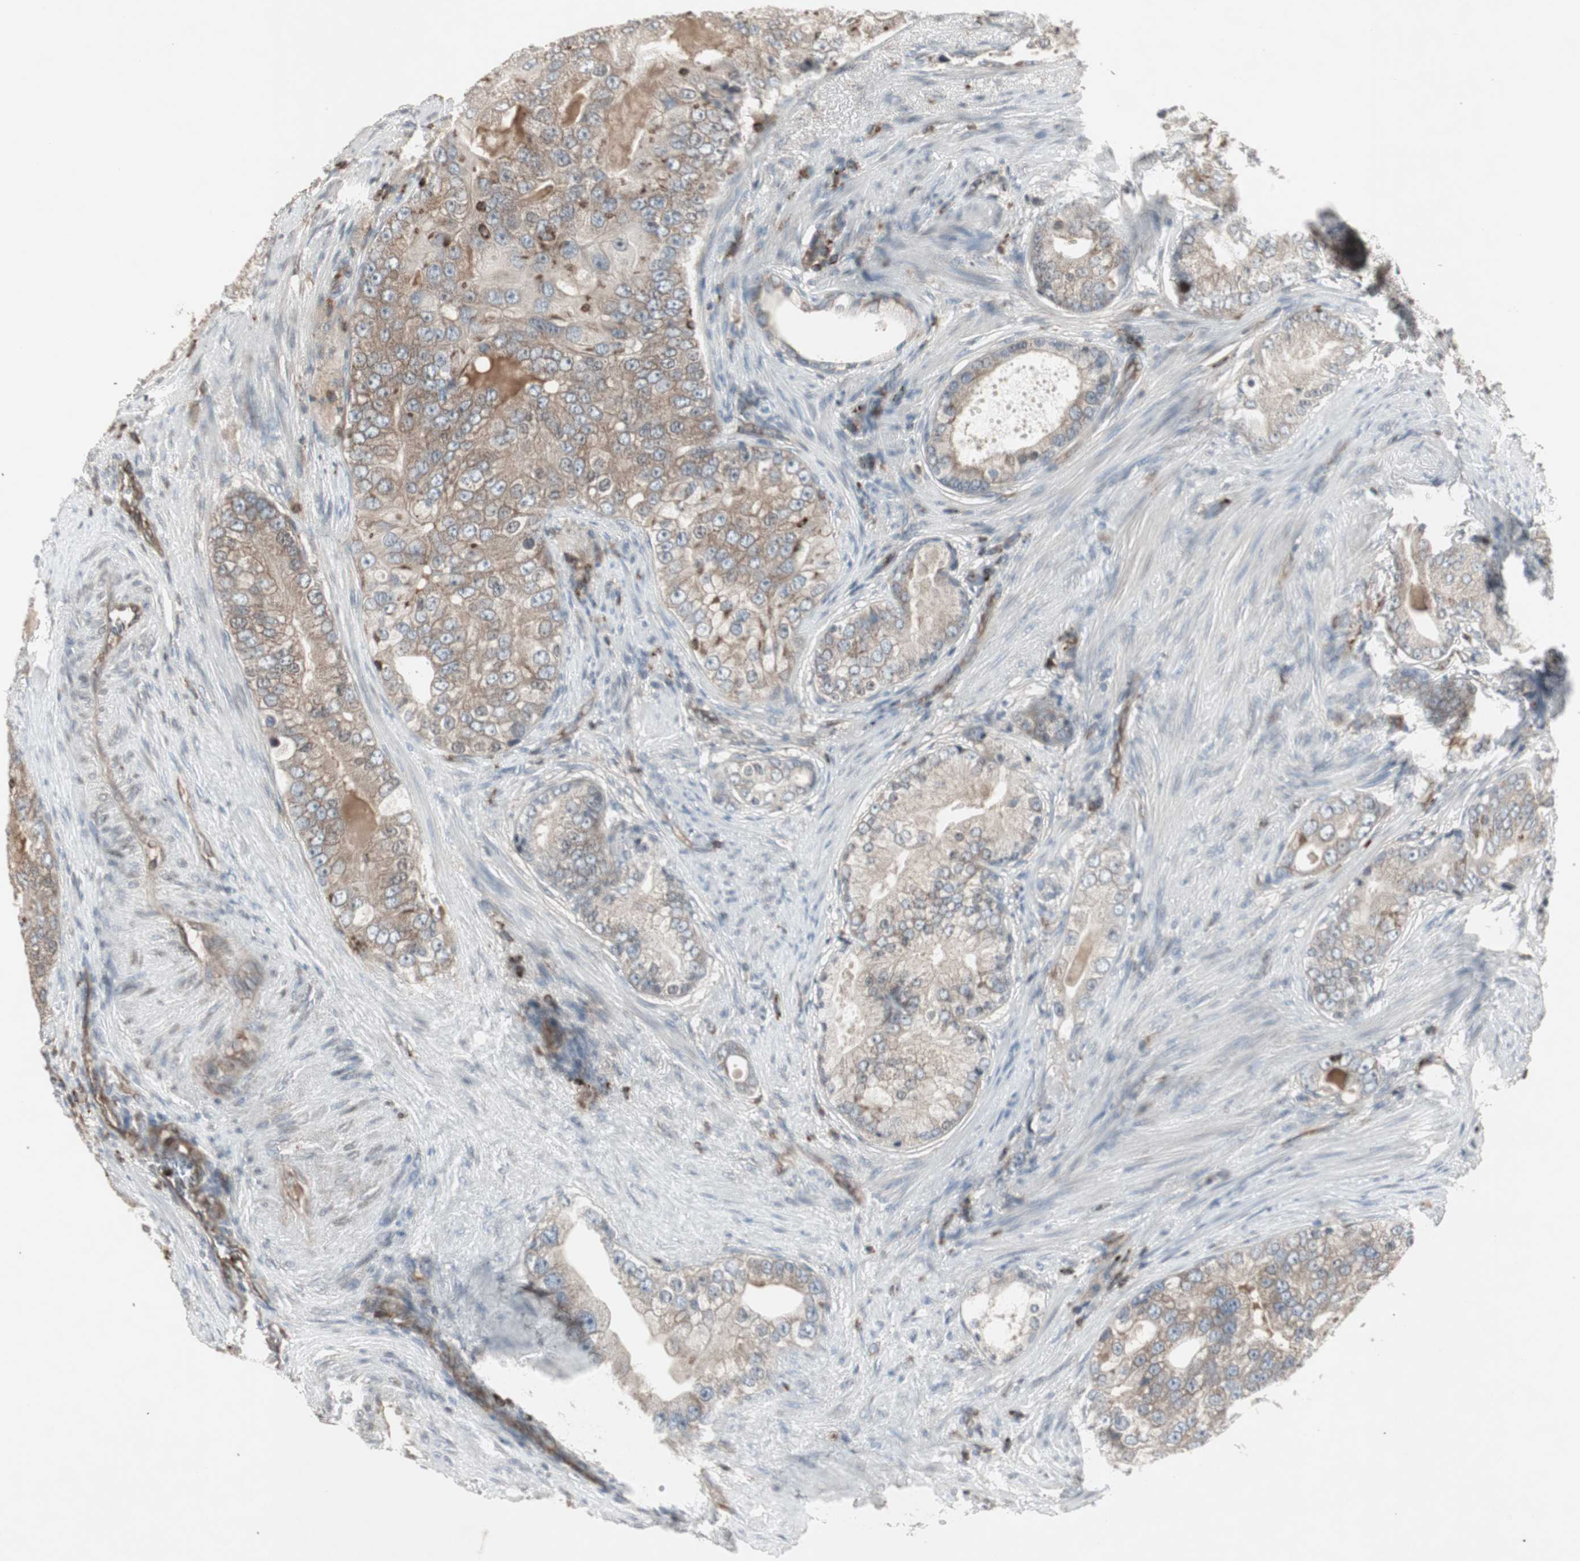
{"staining": {"intensity": "weak", "quantity": ">75%", "location": "cytoplasmic/membranous"}, "tissue": "prostate cancer", "cell_type": "Tumor cells", "image_type": "cancer", "snomed": [{"axis": "morphology", "description": "Adenocarcinoma, High grade"}, {"axis": "topography", "description": "Prostate"}], "caption": "High-magnification brightfield microscopy of prostate cancer stained with DAB (3,3'-diaminobenzidine) (brown) and counterstained with hematoxylin (blue). tumor cells exhibit weak cytoplasmic/membranous positivity is seen in about>75% of cells. (IHC, brightfield microscopy, high magnification).", "gene": "ARHGEF1", "patient": {"sex": "male", "age": 66}}